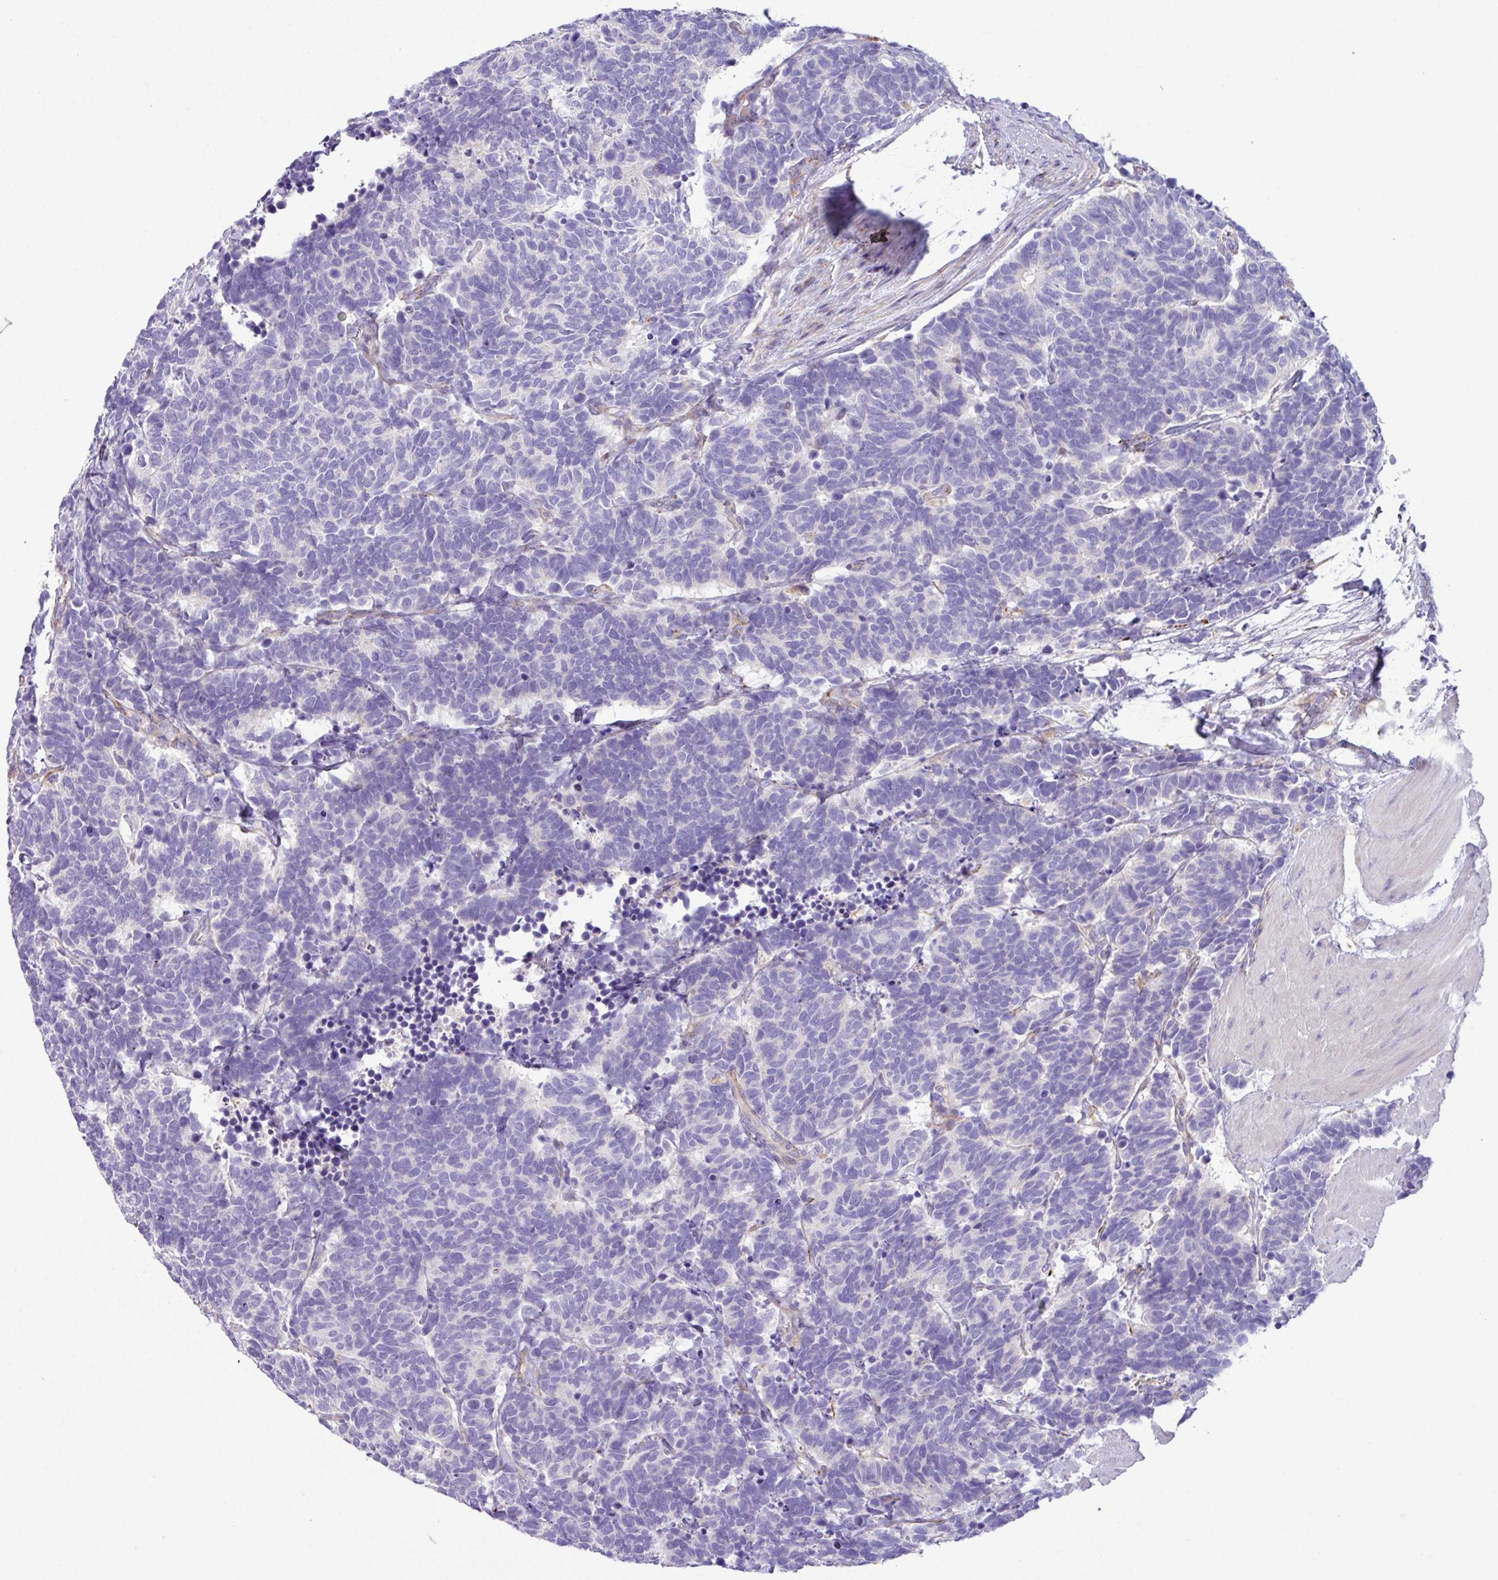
{"staining": {"intensity": "negative", "quantity": "none", "location": "none"}, "tissue": "carcinoid", "cell_type": "Tumor cells", "image_type": "cancer", "snomed": [{"axis": "morphology", "description": "Carcinoma, NOS"}, {"axis": "morphology", "description": "Carcinoid, malignant, NOS"}, {"axis": "topography", "description": "Urinary bladder"}], "caption": "High power microscopy micrograph of an immunohistochemistry (IHC) micrograph of carcinoma, revealing no significant expression in tumor cells.", "gene": "MRM2", "patient": {"sex": "male", "age": 57}}